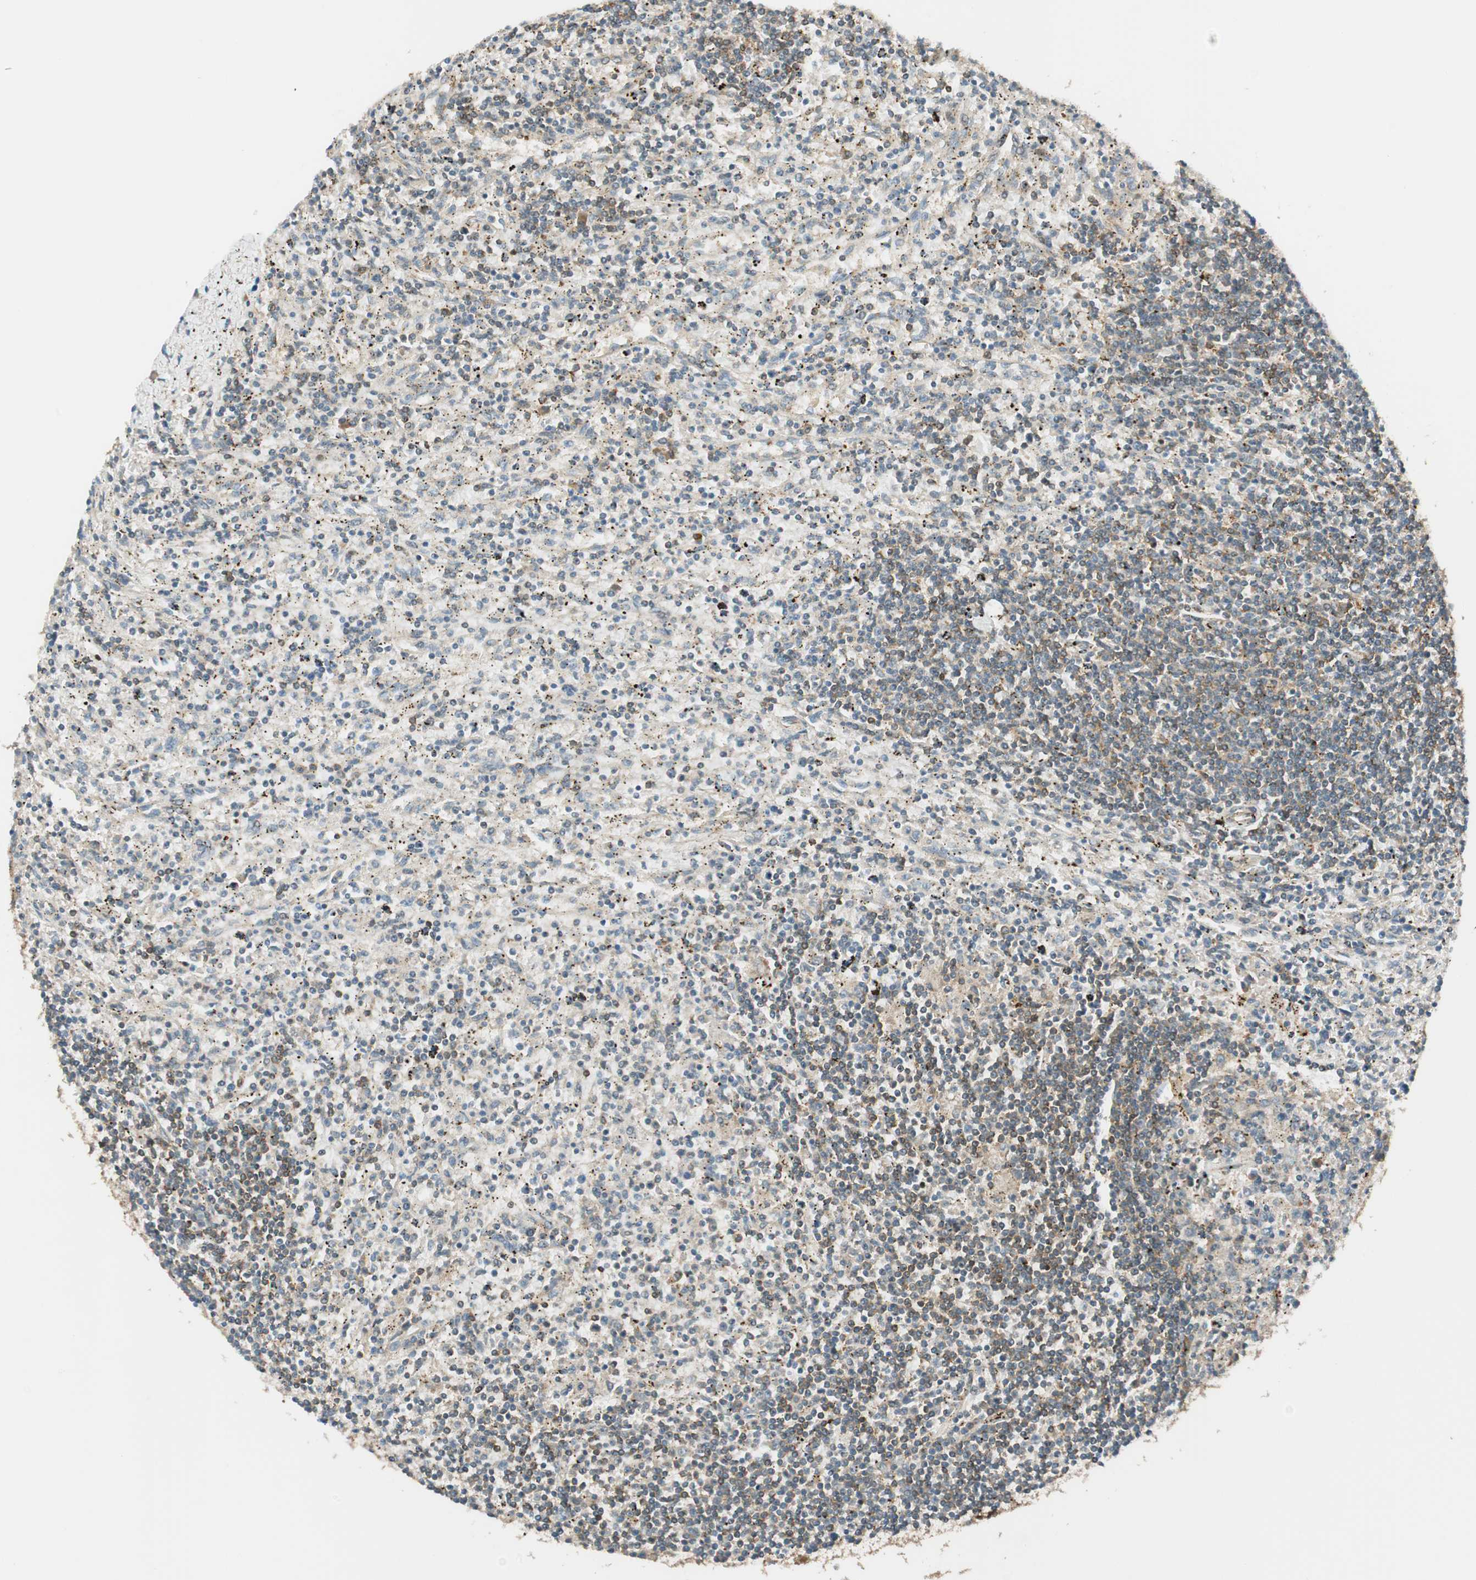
{"staining": {"intensity": "weak", "quantity": "<25%", "location": "cytoplasmic/membranous"}, "tissue": "lymphoma", "cell_type": "Tumor cells", "image_type": "cancer", "snomed": [{"axis": "morphology", "description": "Malignant lymphoma, non-Hodgkin's type, Low grade"}, {"axis": "topography", "description": "Spleen"}], "caption": "Tumor cells show no significant expression in lymphoma. (DAB immunohistochemistry (IHC) with hematoxylin counter stain).", "gene": "ABI1", "patient": {"sex": "male", "age": 76}}